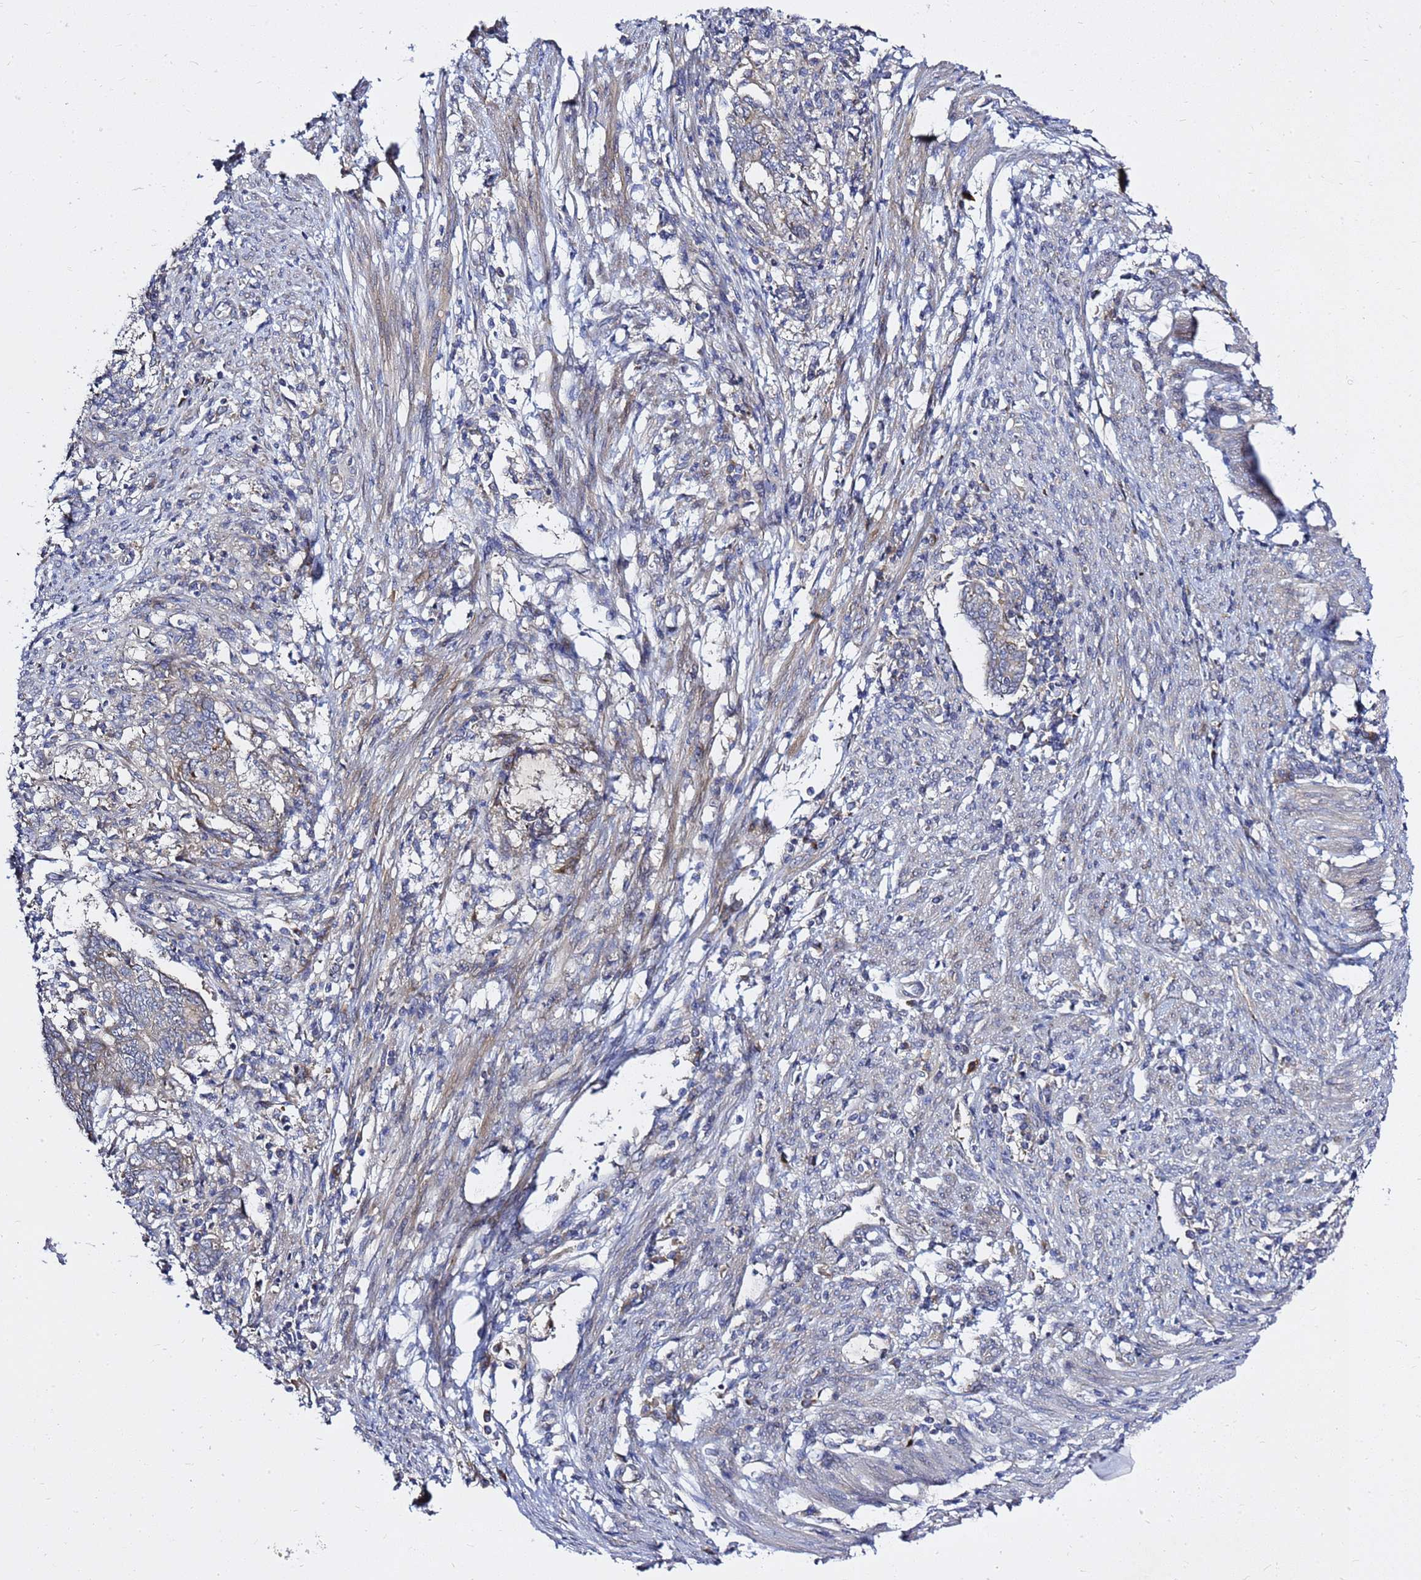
{"staining": {"intensity": "negative", "quantity": "none", "location": "none"}, "tissue": "endometrial cancer", "cell_type": "Tumor cells", "image_type": "cancer", "snomed": [{"axis": "morphology", "description": "Adenocarcinoma, NOS"}, {"axis": "topography", "description": "Uterus"}, {"axis": "topography", "description": "Endometrium"}], "caption": "This is a photomicrograph of immunohistochemistry (IHC) staining of adenocarcinoma (endometrial), which shows no expression in tumor cells. Brightfield microscopy of IHC stained with DAB (3,3'-diaminobenzidine) (brown) and hematoxylin (blue), captured at high magnification.", "gene": "MON1B", "patient": {"sex": "female", "age": 70}}